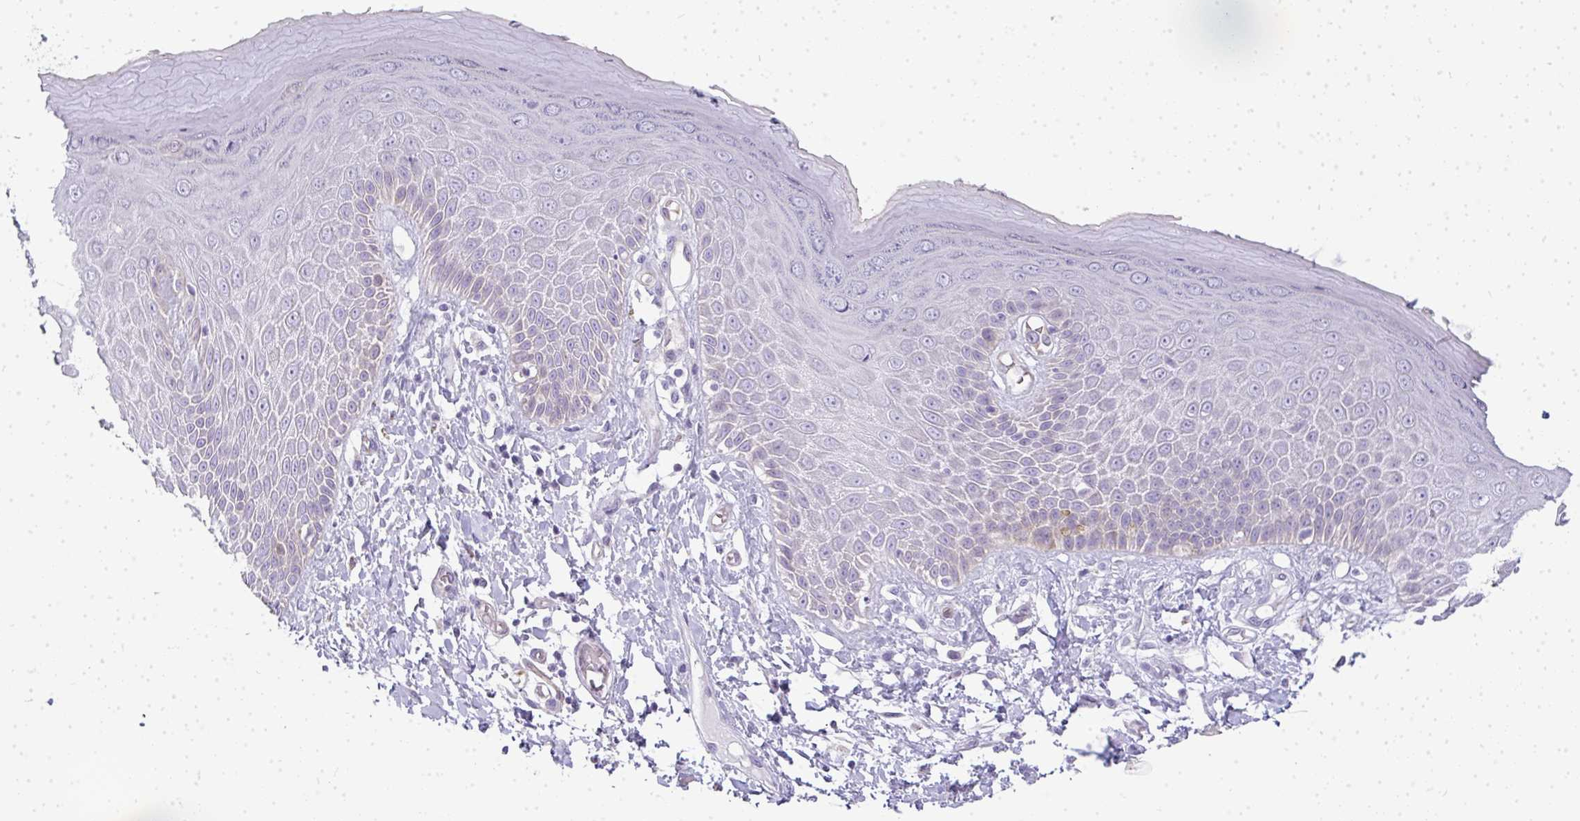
{"staining": {"intensity": "weak", "quantity": "<25%", "location": "cytoplasmic/membranous"}, "tissue": "skin", "cell_type": "Epidermal cells", "image_type": "normal", "snomed": [{"axis": "morphology", "description": "Normal tissue, NOS"}, {"axis": "topography", "description": "Anal"}, {"axis": "topography", "description": "Peripheral nerve tissue"}], "caption": "IHC image of benign skin: human skin stained with DAB (3,3'-diaminobenzidine) exhibits no significant protein expression in epidermal cells. The staining was performed using DAB to visualize the protein expression in brown, while the nuclei were stained in blue with hematoxylin (Magnification: 20x).", "gene": "LIPE", "patient": {"sex": "male", "age": 78}}